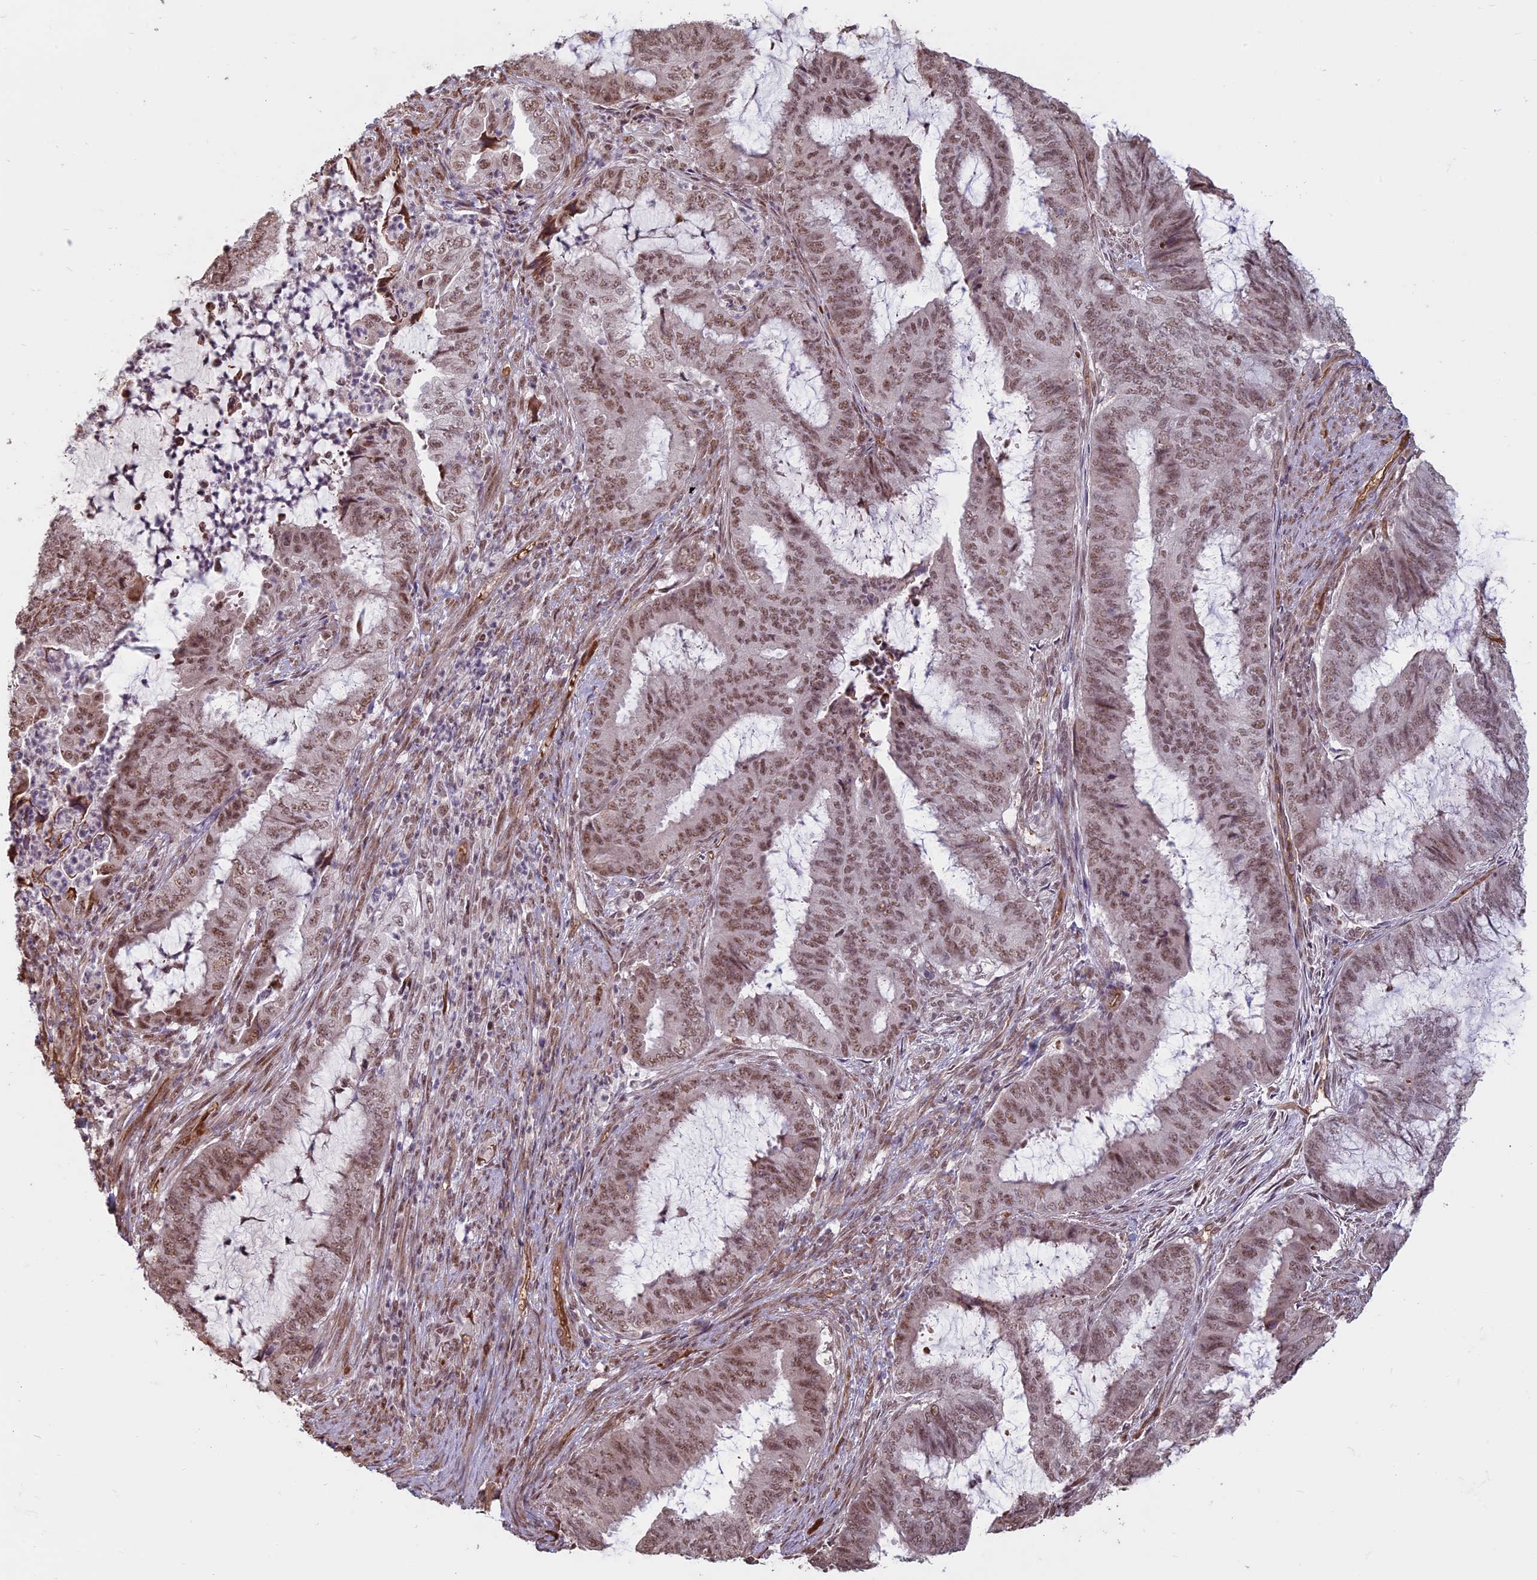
{"staining": {"intensity": "moderate", "quantity": ">75%", "location": "nuclear"}, "tissue": "endometrial cancer", "cell_type": "Tumor cells", "image_type": "cancer", "snomed": [{"axis": "morphology", "description": "Adenocarcinoma, NOS"}, {"axis": "topography", "description": "Endometrium"}], "caption": "Moderate nuclear protein staining is appreciated in approximately >75% of tumor cells in endometrial cancer (adenocarcinoma).", "gene": "MFAP1", "patient": {"sex": "female", "age": 51}}